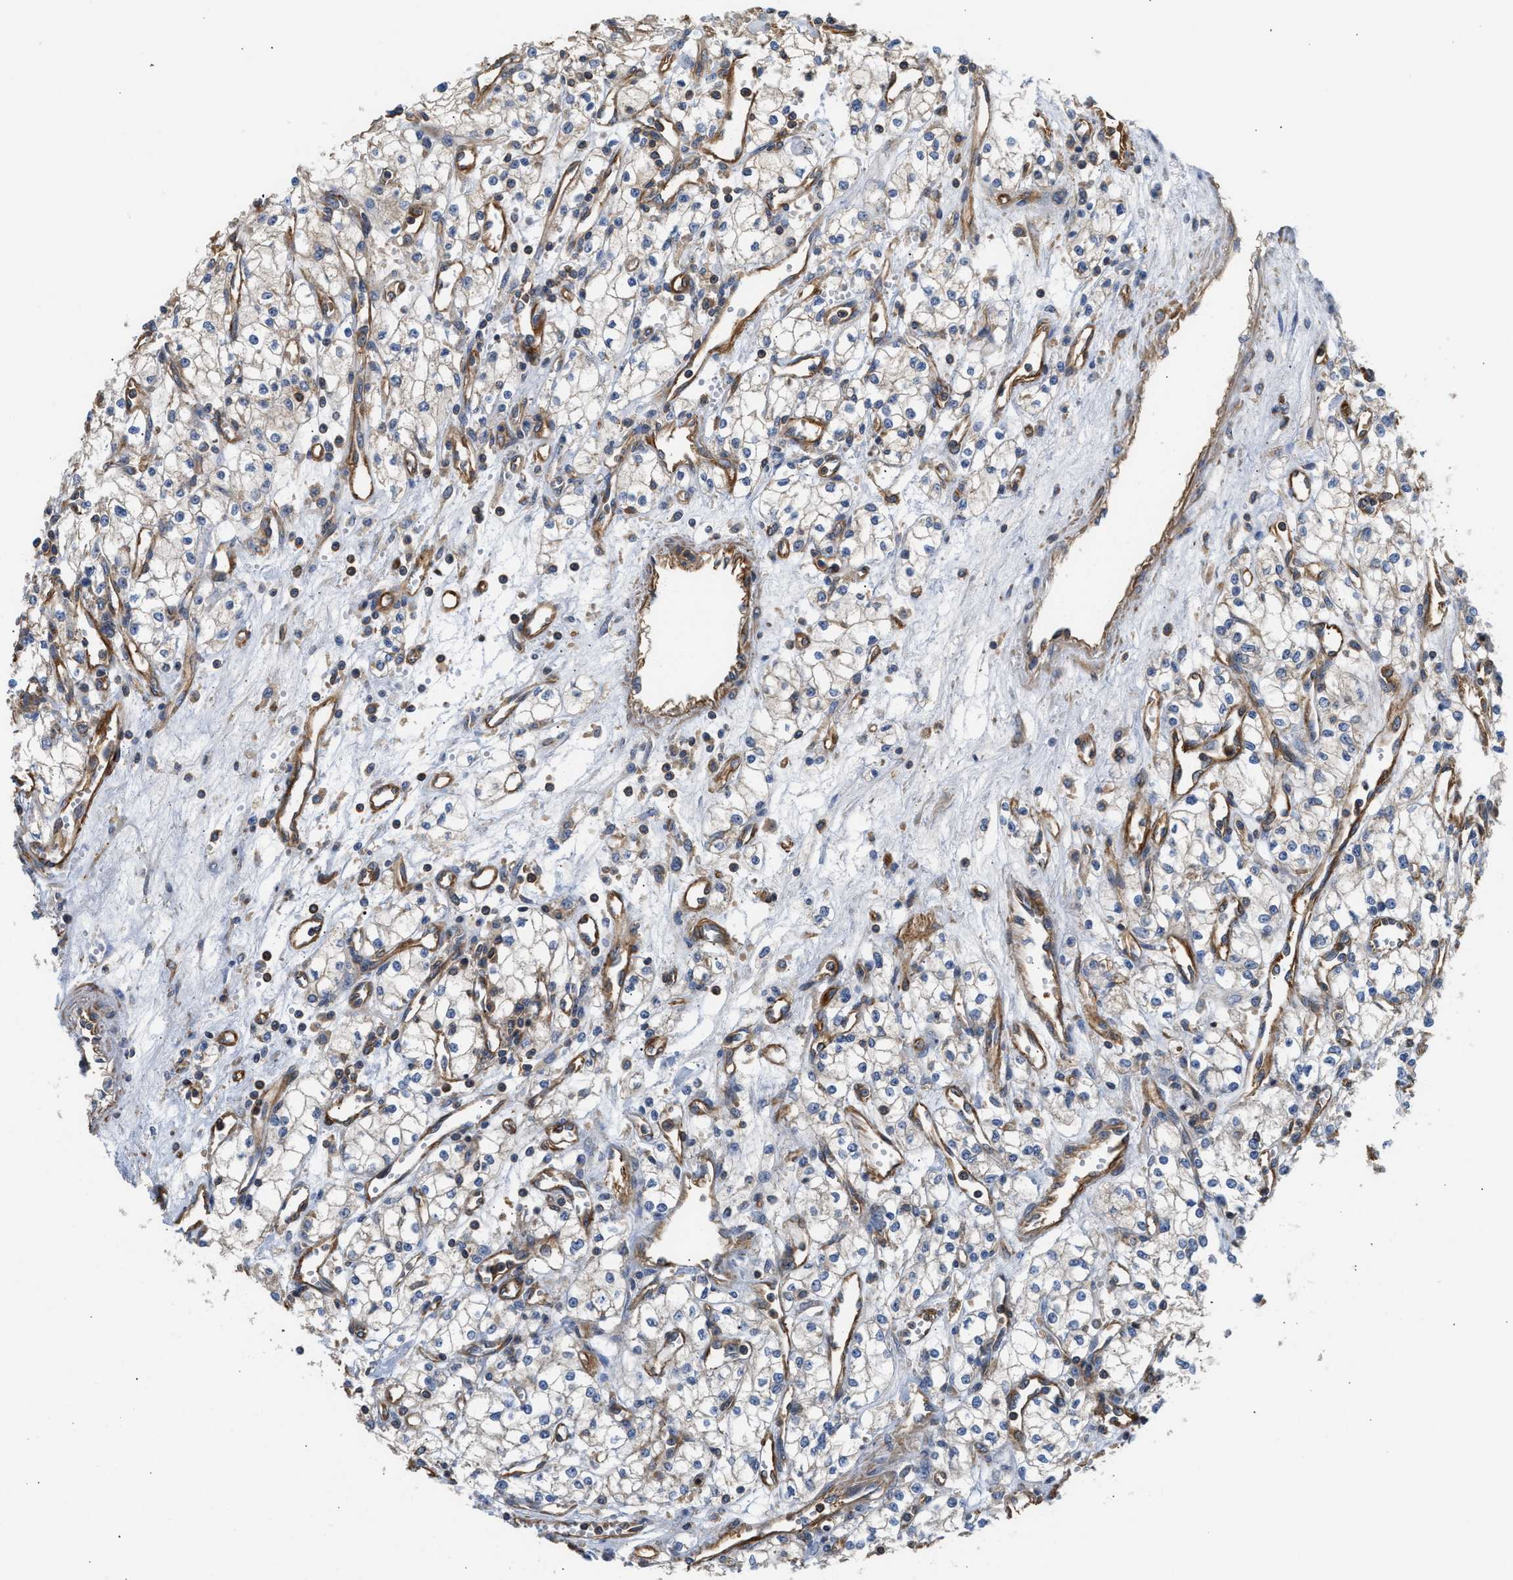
{"staining": {"intensity": "negative", "quantity": "none", "location": "none"}, "tissue": "renal cancer", "cell_type": "Tumor cells", "image_type": "cancer", "snomed": [{"axis": "morphology", "description": "Adenocarcinoma, NOS"}, {"axis": "topography", "description": "Kidney"}], "caption": "The IHC photomicrograph has no significant positivity in tumor cells of renal cancer (adenocarcinoma) tissue.", "gene": "SAMD9L", "patient": {"sex": "male", "age": 59}}